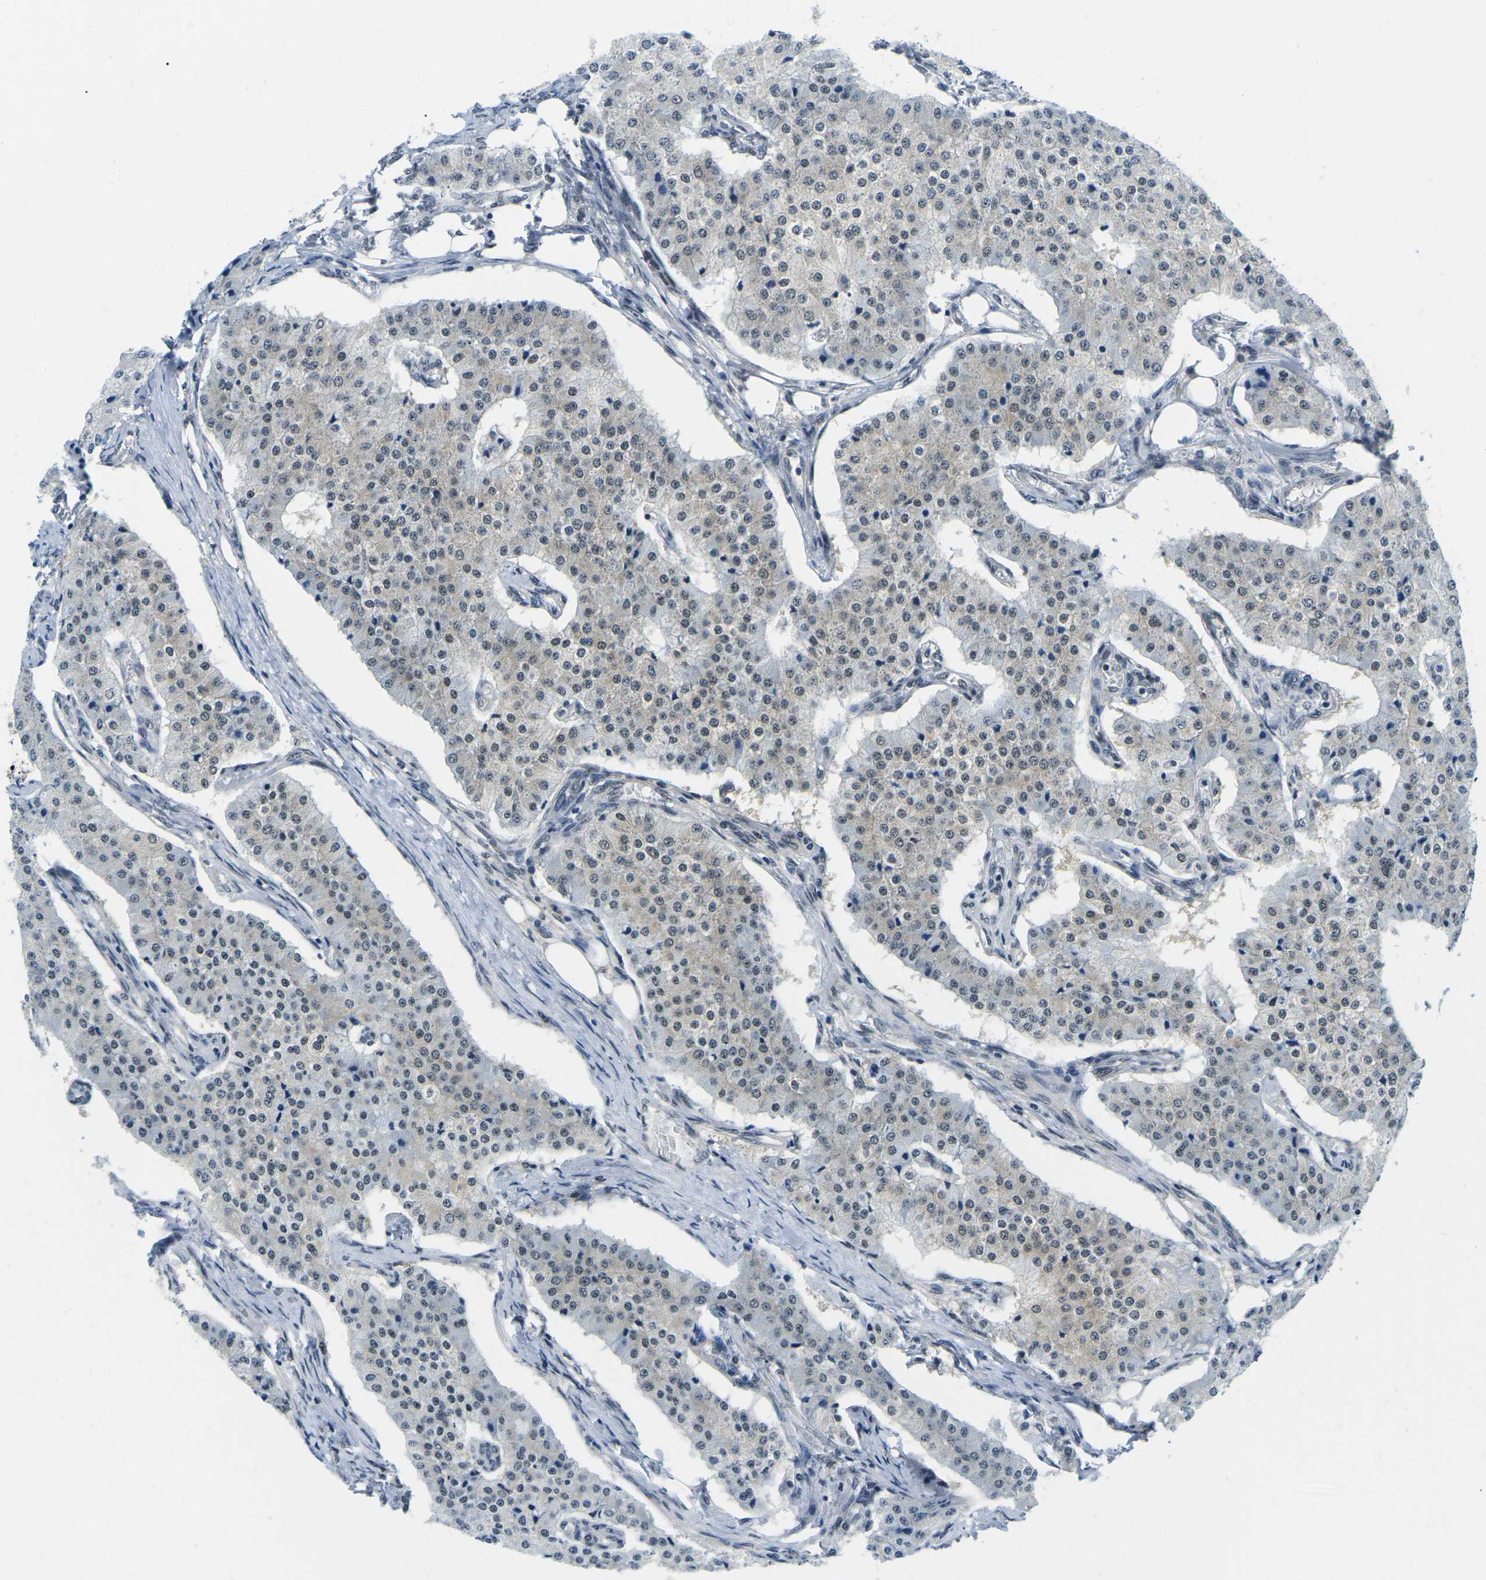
{"staining": {"intensity": "moderate", "quantity": "25%-75%", "location": "nuclear"}, "tissue": "carcinoid", "cell_type": "Tumor cells", "image_type": "cancer", "snomed": [{"axis": "morphology", "description": "Carcinoid, malignant, NOS"}, {"axis": "topography", "description": "Colon"}], "caption": "A brown stain highlights moderate nuclear expression of a protein in carcinoid tumor cells. (brown staining indicates protein expression, while blue staining denotes nuclei).", "gene": "UBA7", "patient": {"sex": "female", "age": 52}}